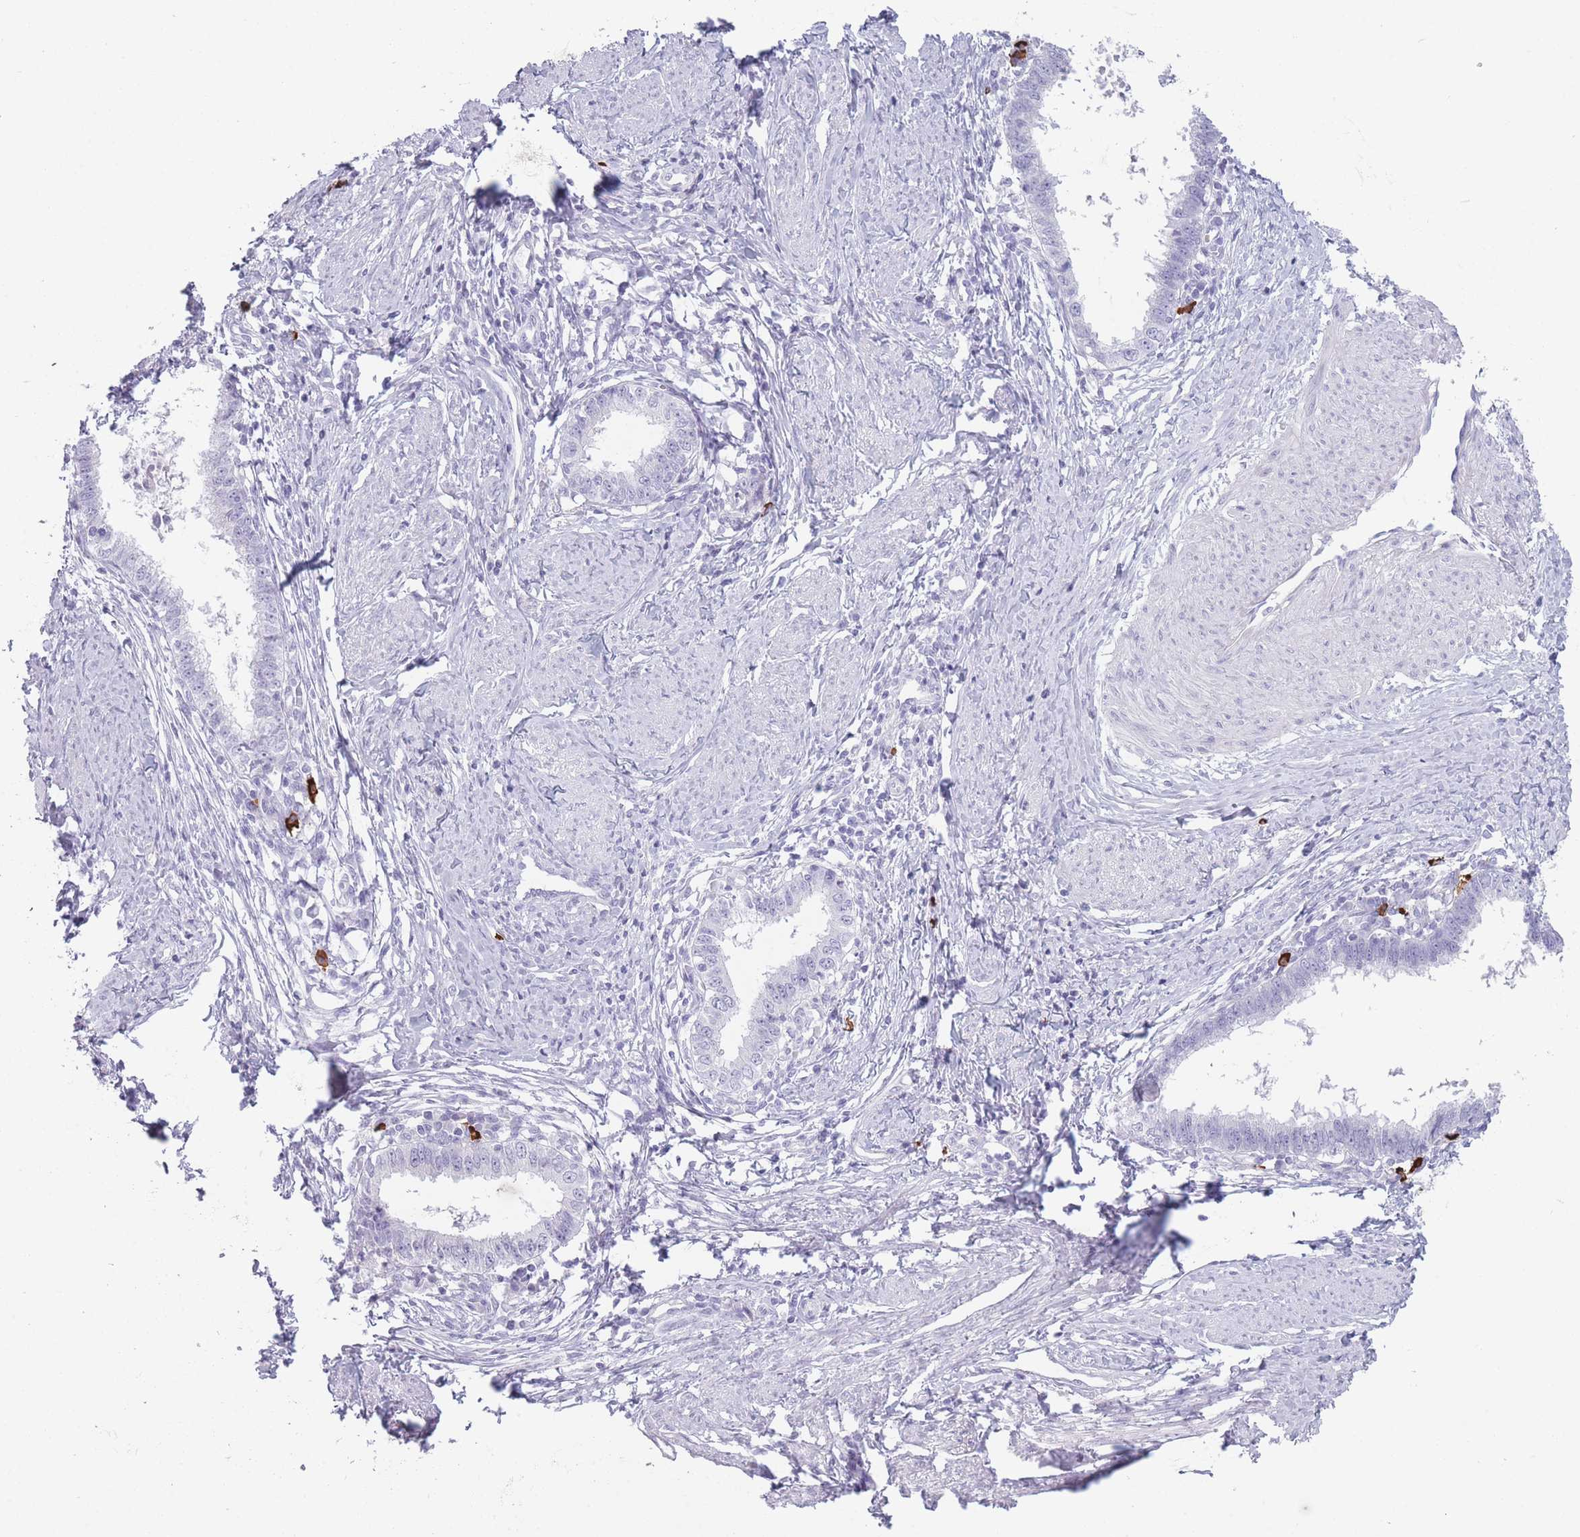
{"staining": {"intensity": "negative", "quantity": "none", "location": "none"}, "tissue": "cervical cancer", "cell_type": "Tumor cells", "image_type": "cancer", "snomed": [{"axis": "morphology", "description": "Adenocarcinoma, NOS"}, {"axis": "topography", "description": "Cervix"}], "caption": "Cervical cancer (adenocarcinoma) was stained to show a protein in brown. There is no significant staining in tumor cells.", "gene": "PLEKHG2", "patient": {"sex": "female", "age": 36}}